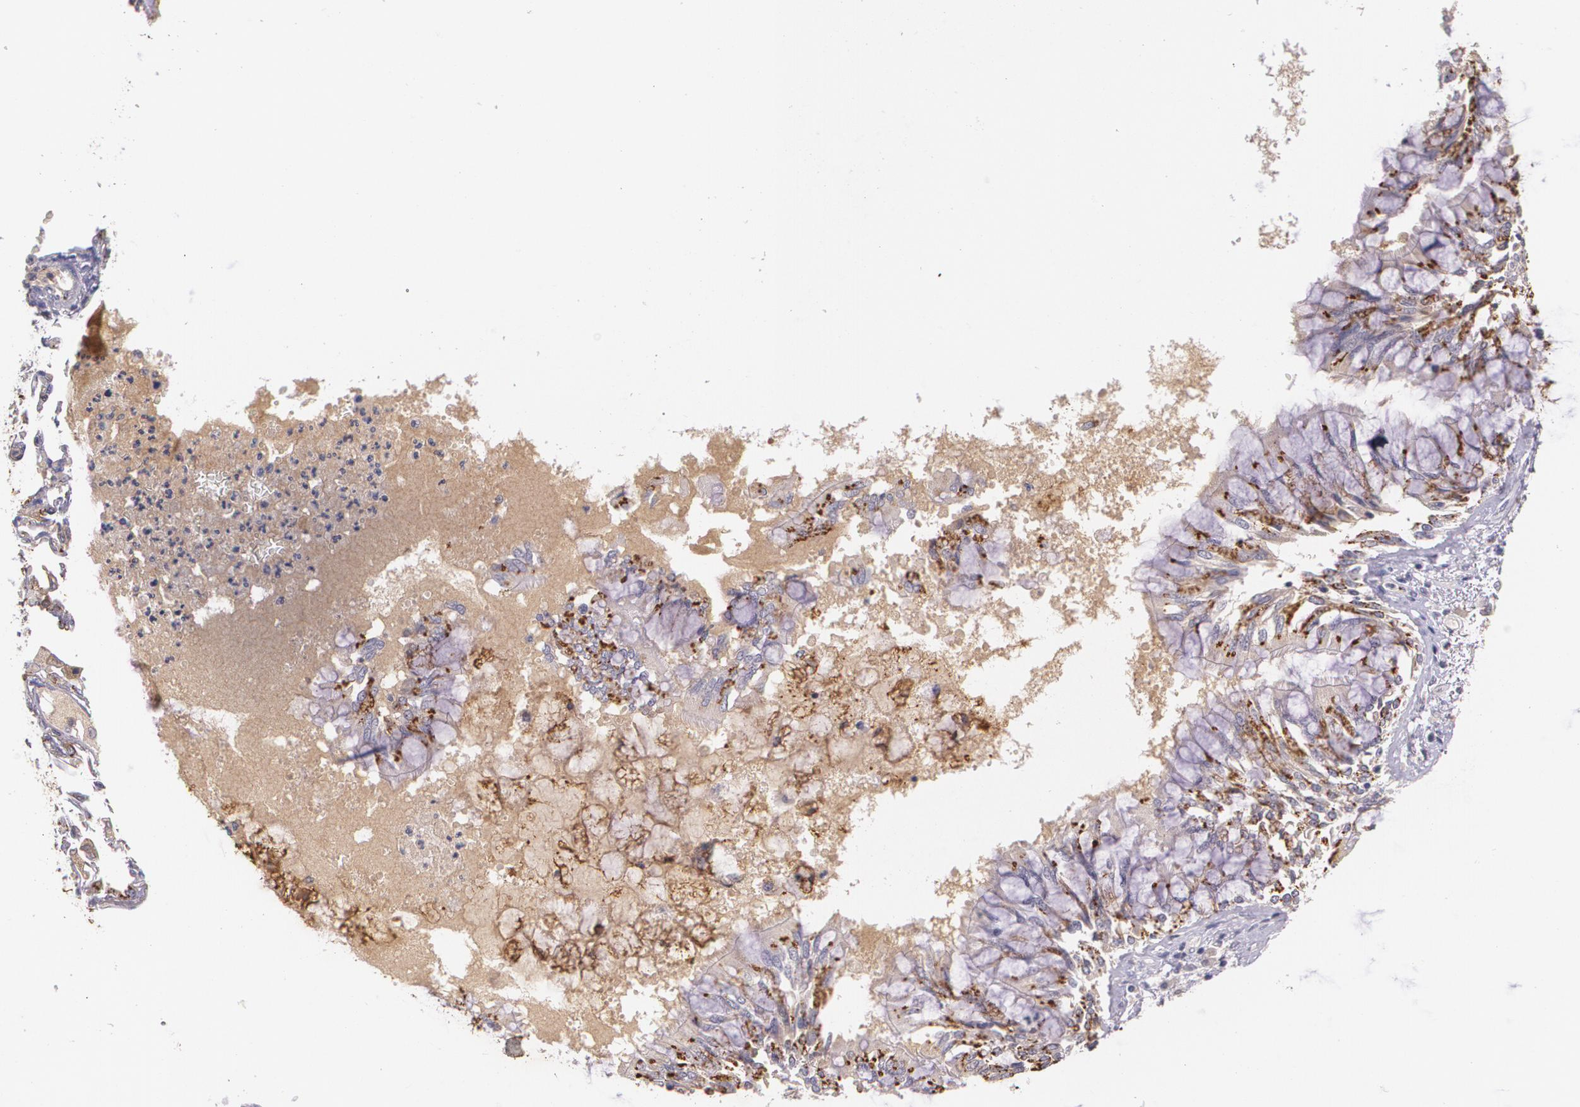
{"staining": {"intensity": "weak", "quantity": ">75%", "location": "cytoplasmic/membranous"}, "tissue": "bronchus", "cell_type": "Respiratory epithelial cells", "image_type": "normal", "snomed": [{"axis": "morphology", "description": "Normal tissue, NOS"}, {"axis": "topography", "description": "Cartilage tissue"}, {"axis": "topography", "description": "Bronchus"}, {"axis": "topography", "description": "Lung"}, {"axis": "topography", "description": "Peripheral nerve tissue"}], "caption": "Bronchus stained with immunohistochemistry (IHC) demonstrates weak cytoplasmic/membranous staining in approximately >75% of respiratory epithelial cells. The protein of interest is shown in brown color, while the nuclei are stained blue.", "gene": "TM4SF1", "patient": {"sex": "female", "age": 49}}